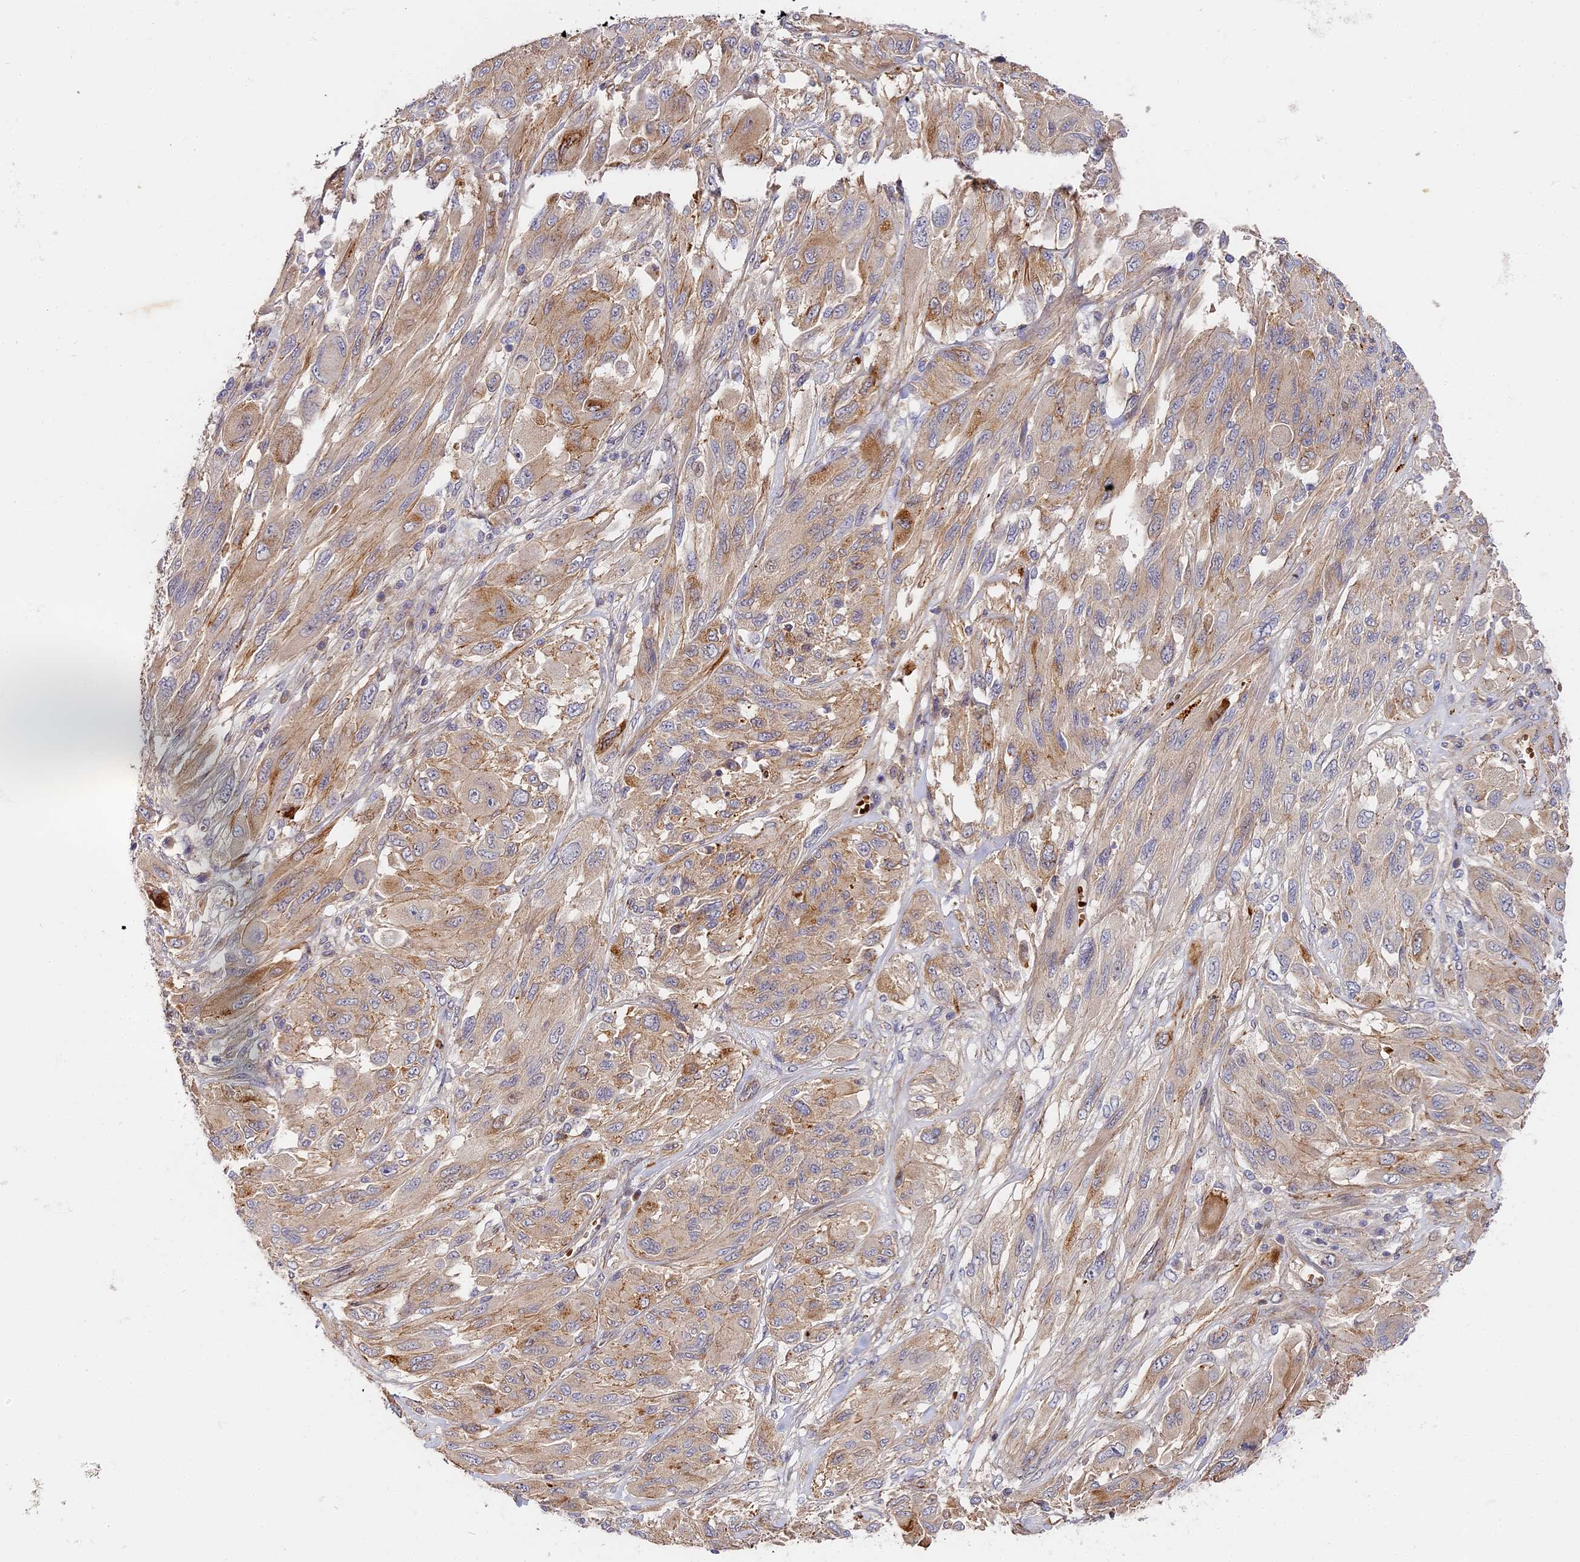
{"staining": {"intensity": "weak", "quantity": "25%-75%", "location": "cytoplasmic/membranous"}, "tissue": "melanoma", "cell_type": "Tumor cells", "image_type": "cancer", "snomed": [{"axis": "morphology", "description": "Malignant melanoma, NOS"}, {"axis": "topography", "description": "Skin"}], "caption": "Malignant melanoma tissue displays weak cytoplasmic/membranous positivity in approximately 25%-75% of tumor cells, visualized by immunohistochemistry. The protein is stained brown, and the nuclei are stained in blue (DAB (3,3'-diaminobenzidine) IHC with brightfield microscopy, high magnification).", "gene": "MISP3", "patient": {"sex": "female", "age": 91}}